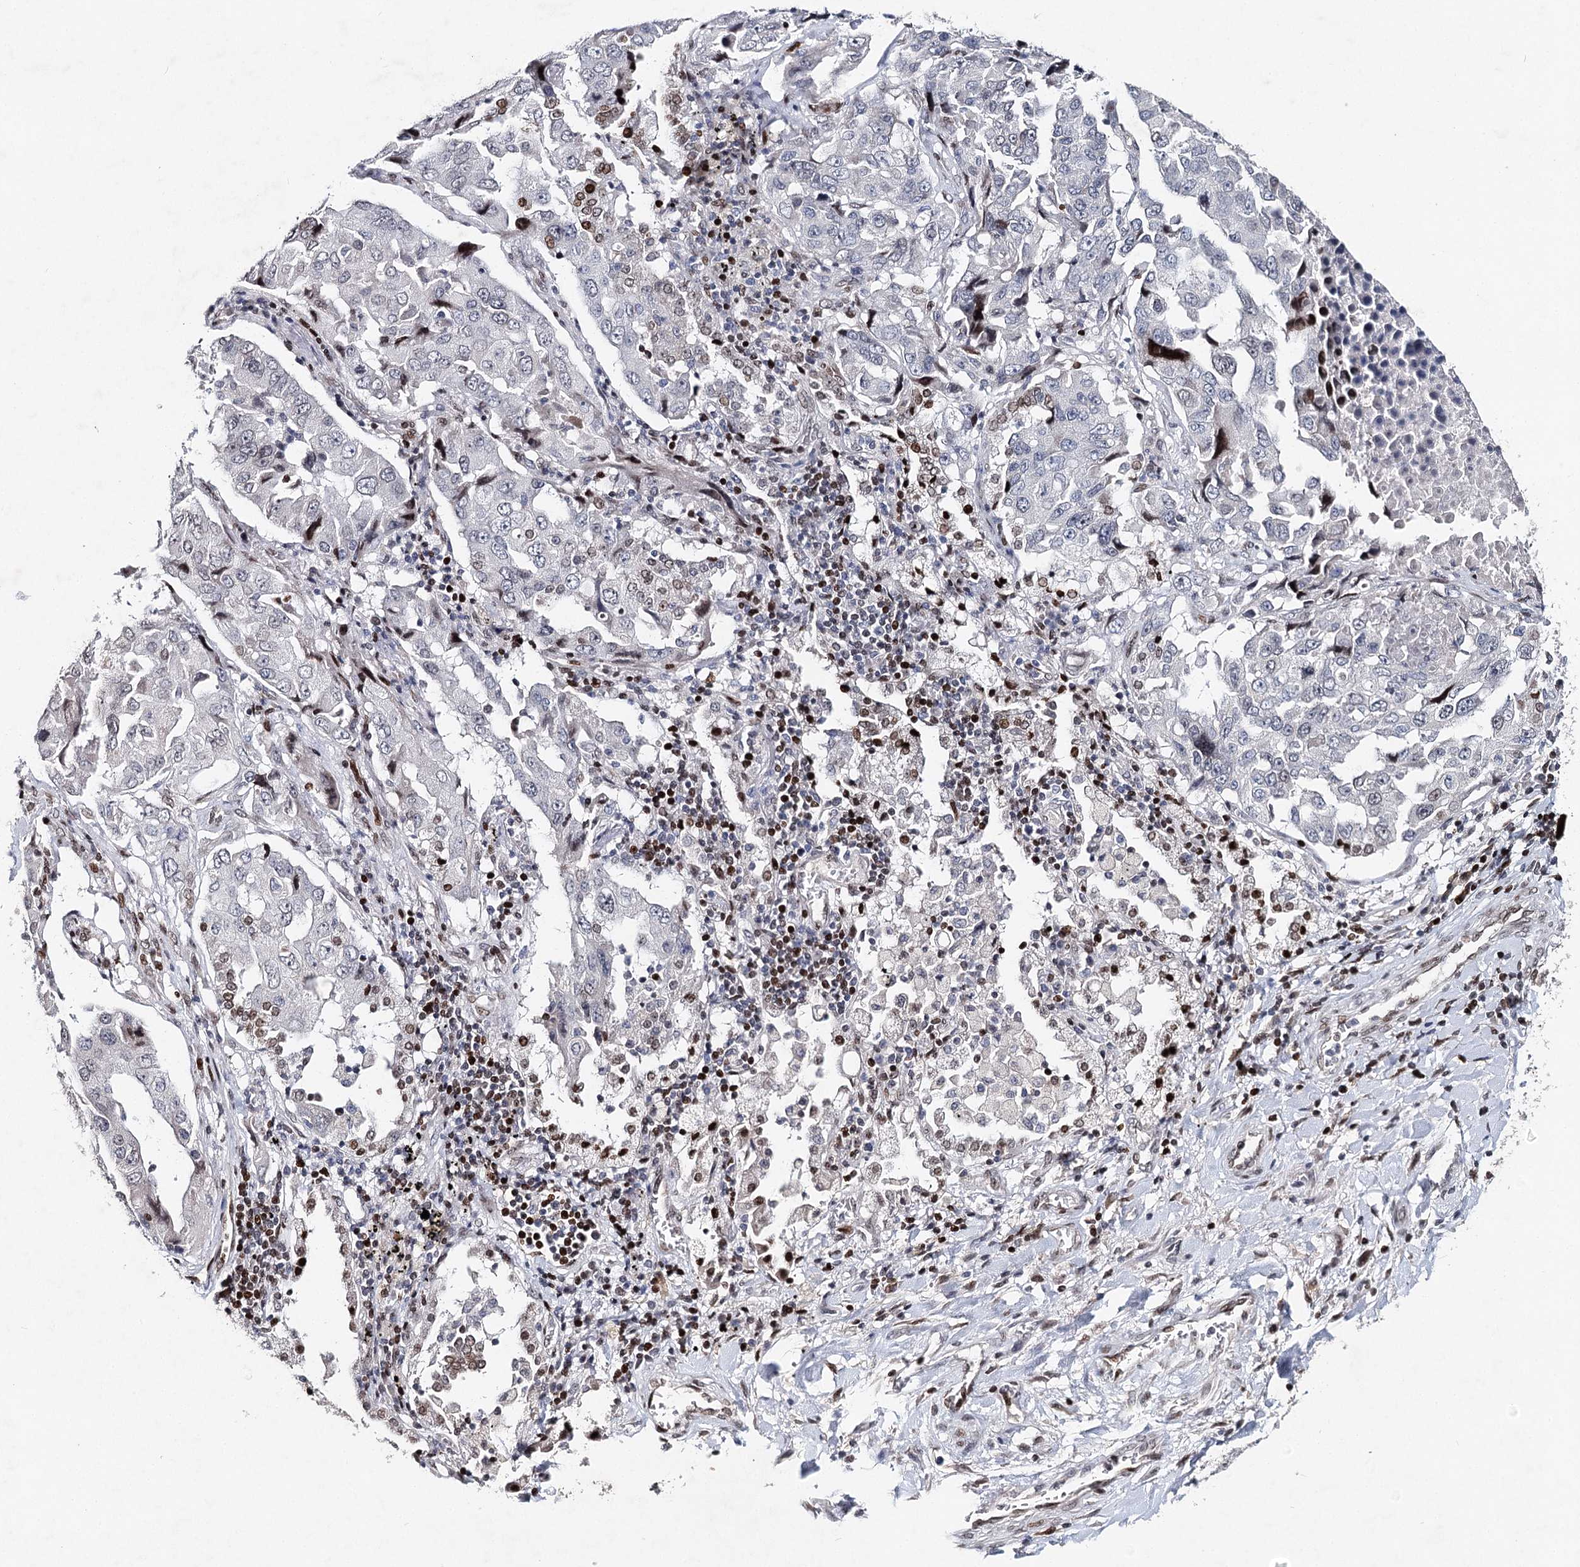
{"staining": {"intensity": "negative", "quantity": "none", "location": "none"}, "tissue": "lung cancer", "cell_type": "Tumor cells", "image_type": "cancer", "snomed": [{"axis": "morphology", "description": "Adenocarcinoma, NOS"}, {"axis": "topography", "description": "Lung"}], "caption": "Lung cancer was stained to show a protein in brown. There is no significant positivity in tumor cells.", "gene": "FRMD4A", "patient": {"sex": "female", "age": 65}}